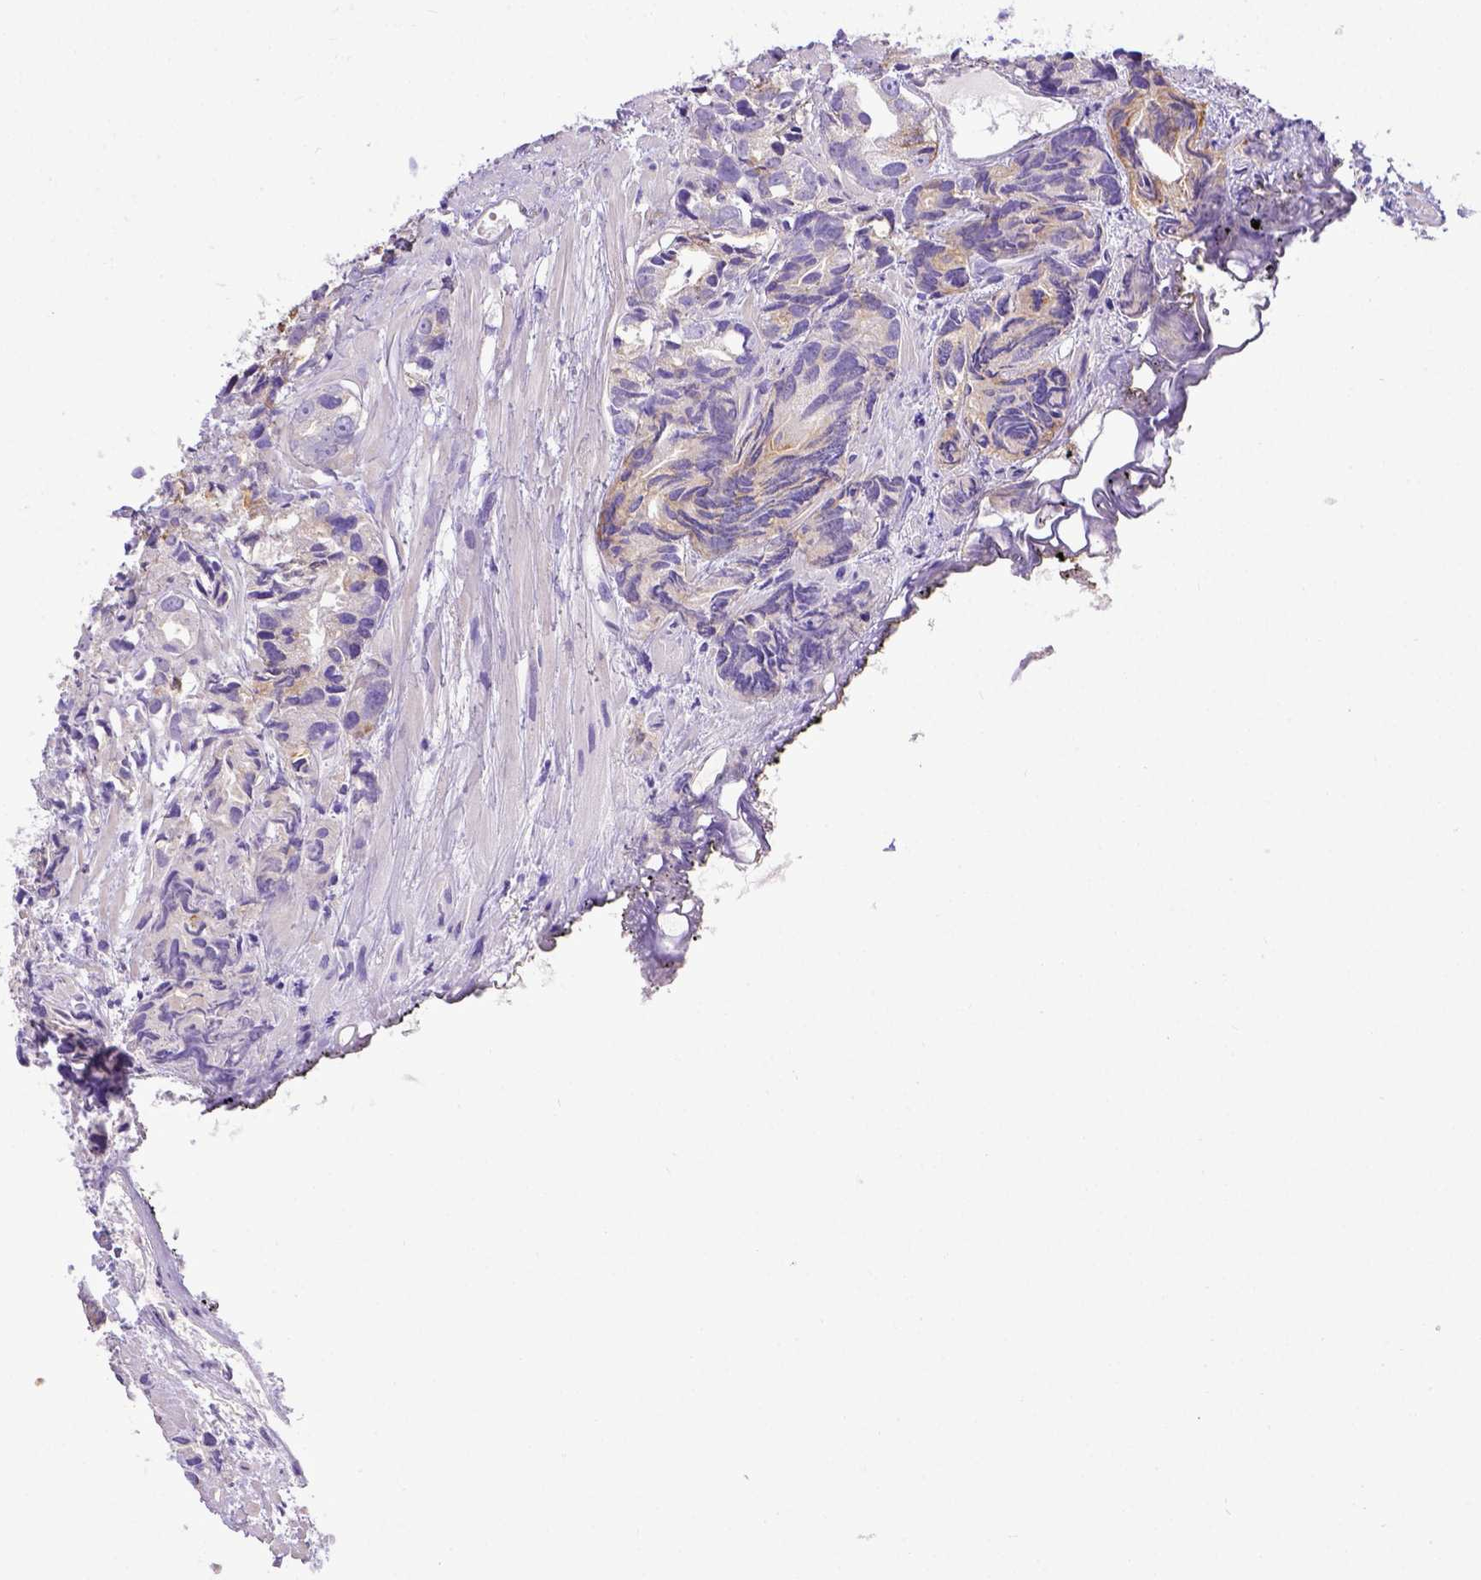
{"staining": {"intensity": "weak", "quantity": "<25%", "location": "cytoplasmic/membranous"}, "tissue": "prostate cancer", "cell_type": "Tumor cells", "image_type": "cancer", "snomed": [{"axis": "morphology", "description": "Adenocarcinoma, High grade"}, {"axis": "topography", "description": "Prostate"}], "caption": "Immunohistochemistry (IHC) of human prostate cancer shows no positivity in tumor cells. (Brightfield microscopy of DAB immunohistochemistry (IHC) at high magnification).", "gene": "BTN1A1", "patient": {"sex": "male", "age": 79}}